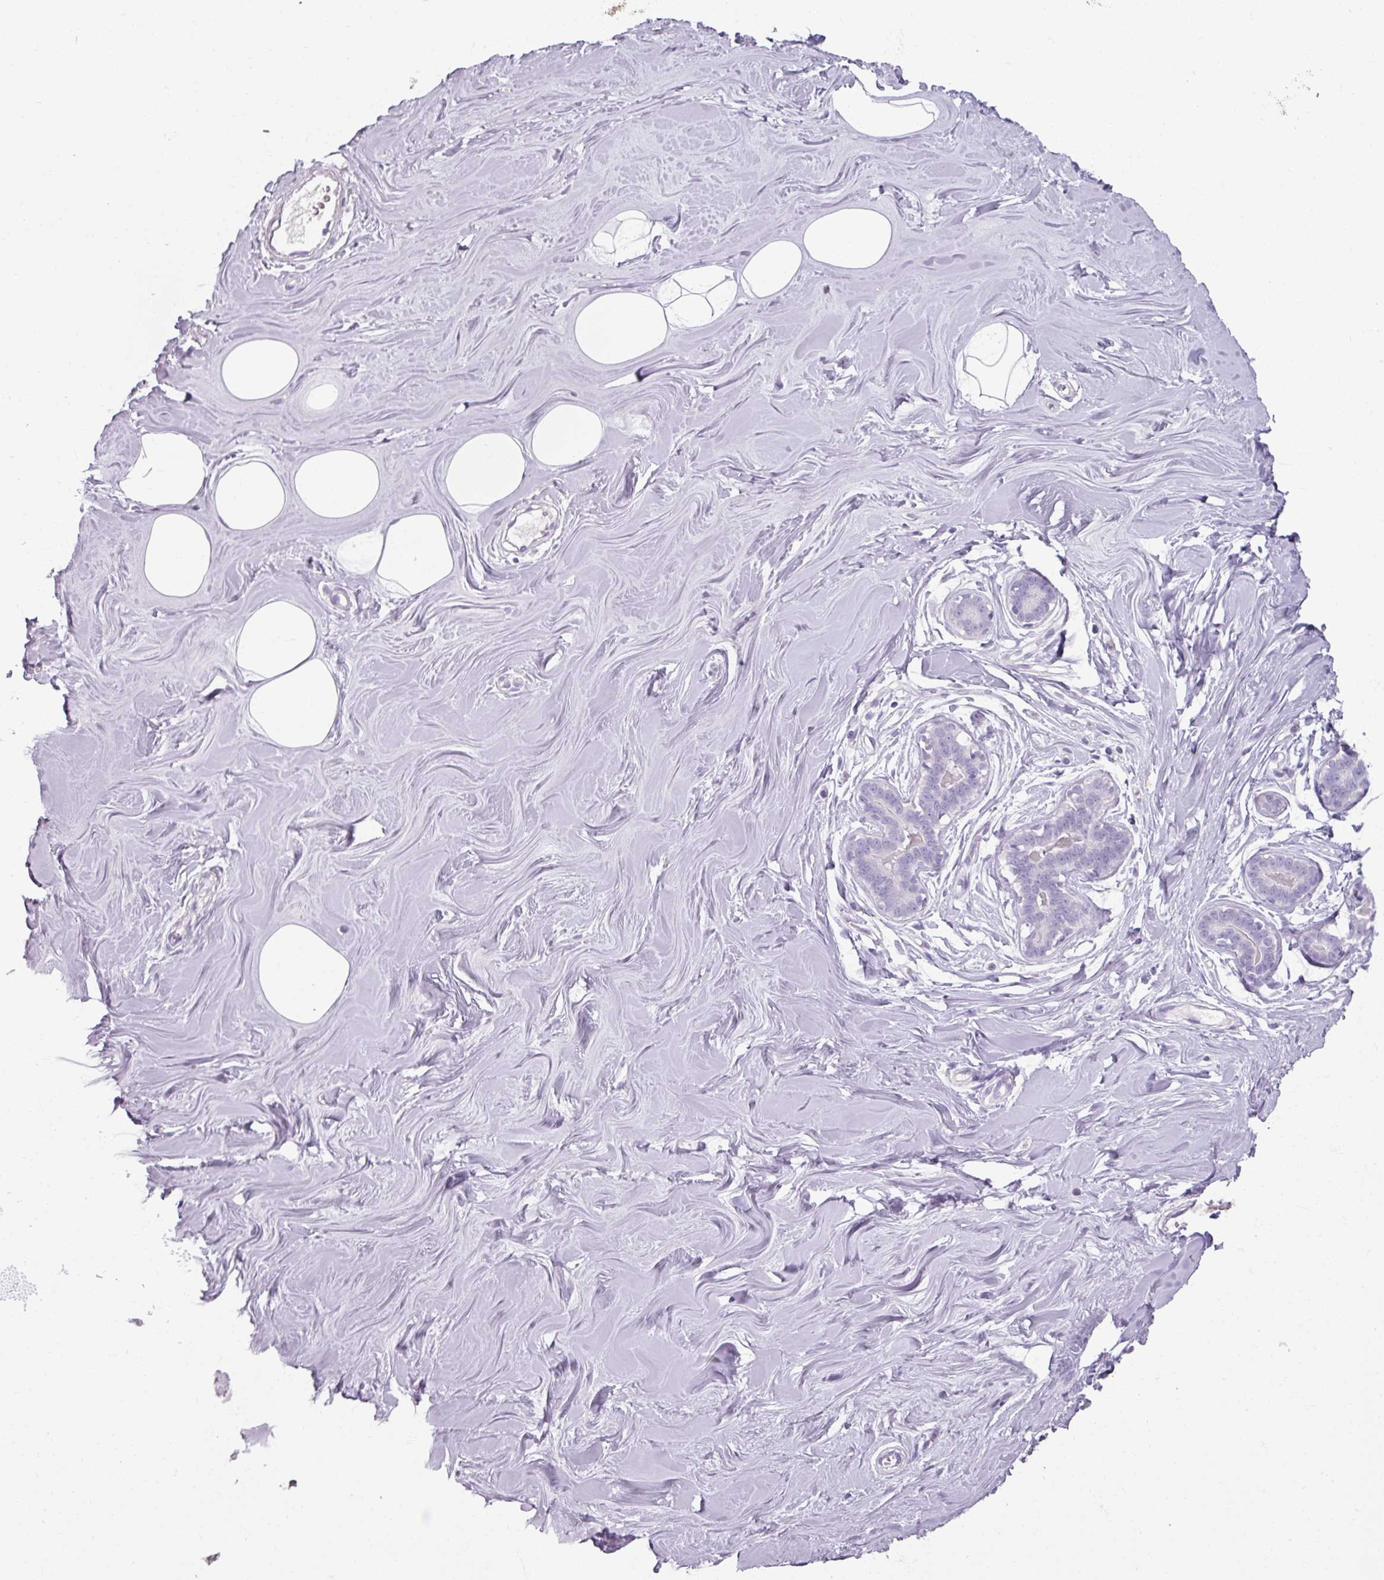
{"staining": {"intensity": "negative", "quantity": "none", "location": "none"}, "tissue": "breast", "cell_type": "Adipocytes", "image_type": "normal", "snomed": [{"axis": "morphology", "description": "Normal tissue, NOS"}, {"axis": "topography", "description": "Breast"}], "caption": "Immunohistochemical staining of unremarkable breast demonstrates no significant positivity in adipocytes. Nuclei are stained in blue.", "gene": "SLC27A5", "patient": {"sex": "female", "age": 25}}